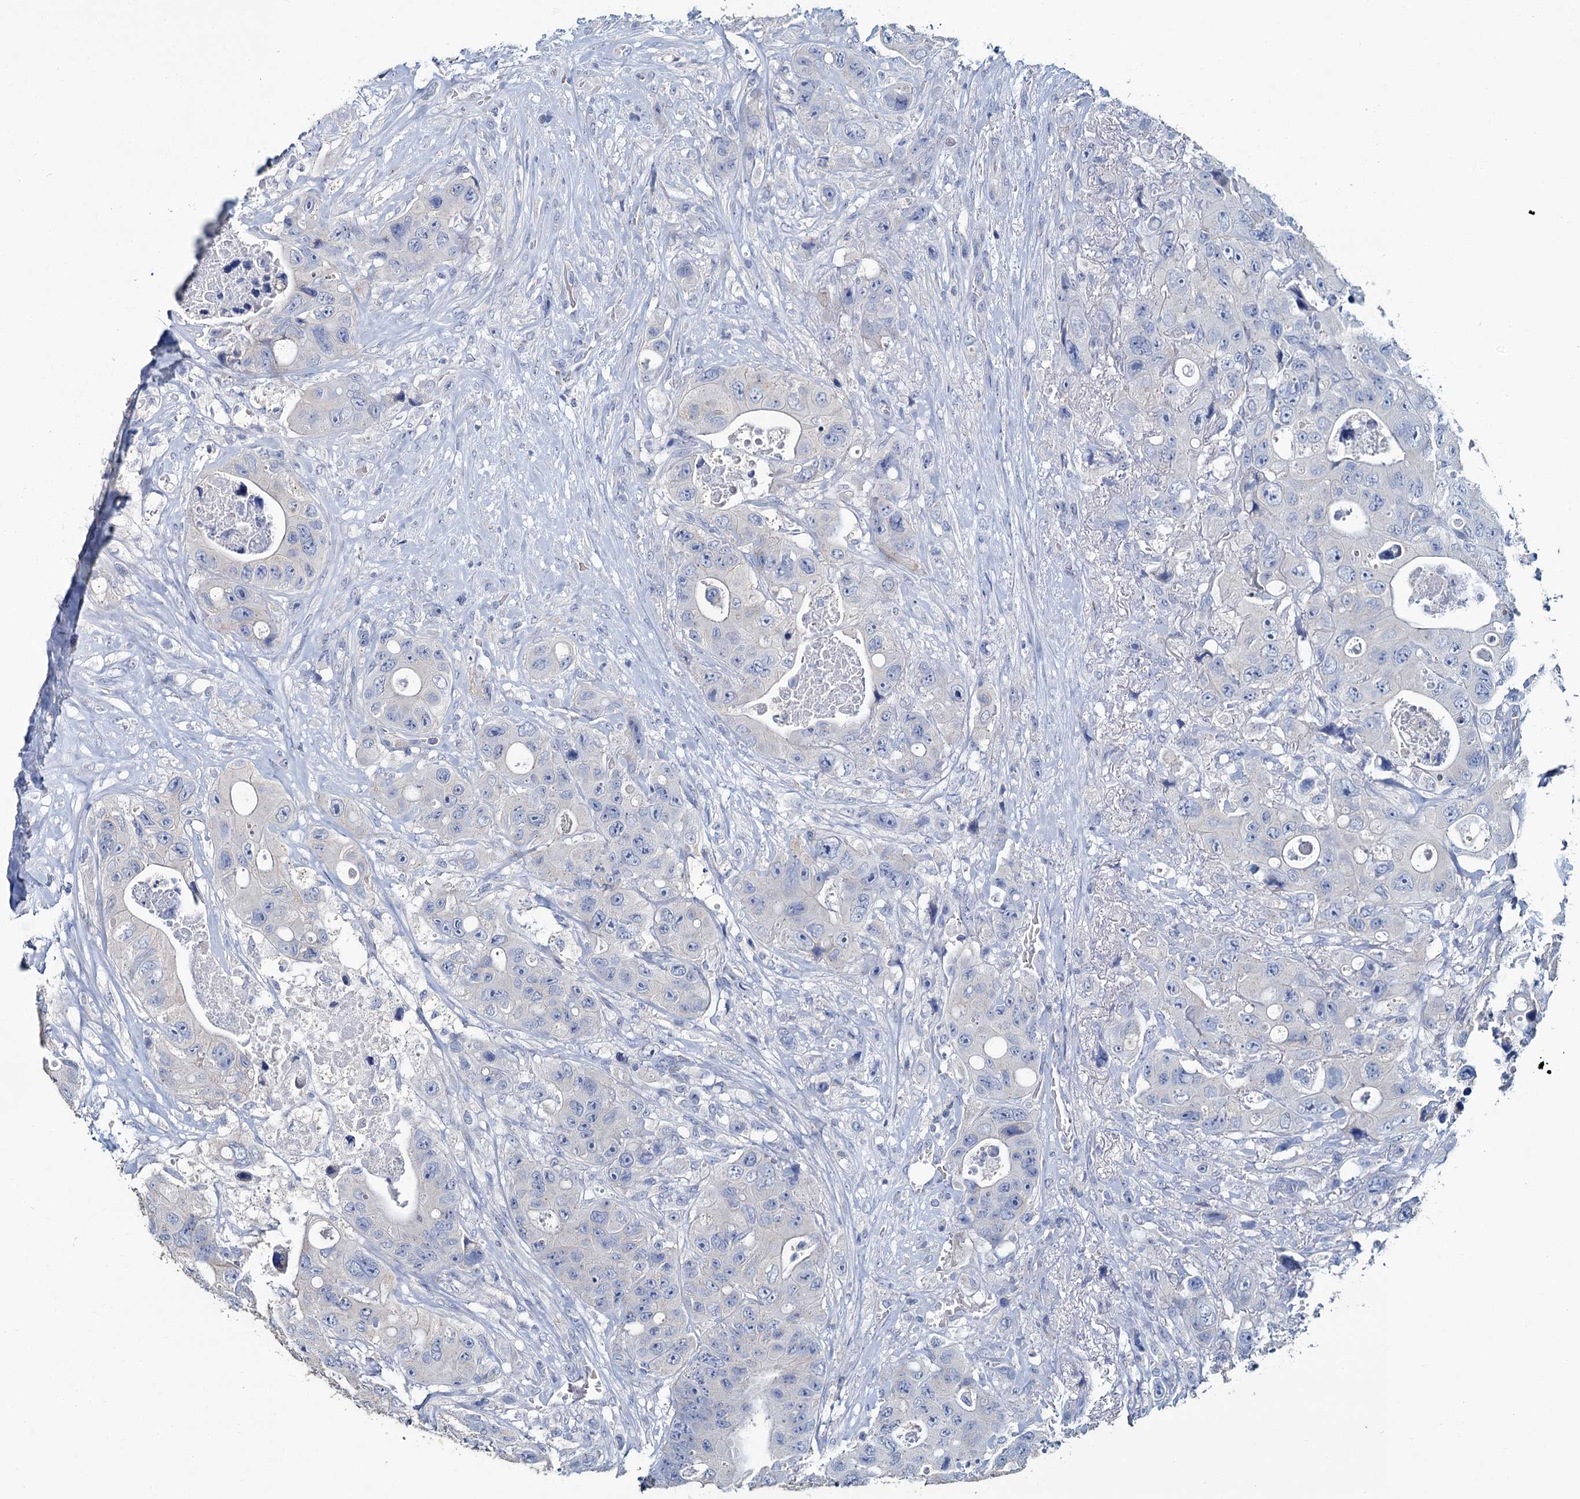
{"staining": {"intensity": "negative", "quantity": "none", "location": "none"}, "tissue": "colorectal cancer", "cell_type": "Tumor cells", "image_type": "cancer", "snomed": [{"axis": "morphology", "description": "Adenocarcinoma, NOS"}, {"axis": "topography", "description": "Colon"}], "caption": "The photomicrograph shows no significant staining in tumor cells of adenocarcinoma (colorectal). (DAB (3,3'-diaminobenzidine) immunohistochemistry, high magnification).", "gene": "SNCB", "patient": {"sex": "female", "age": 46}}